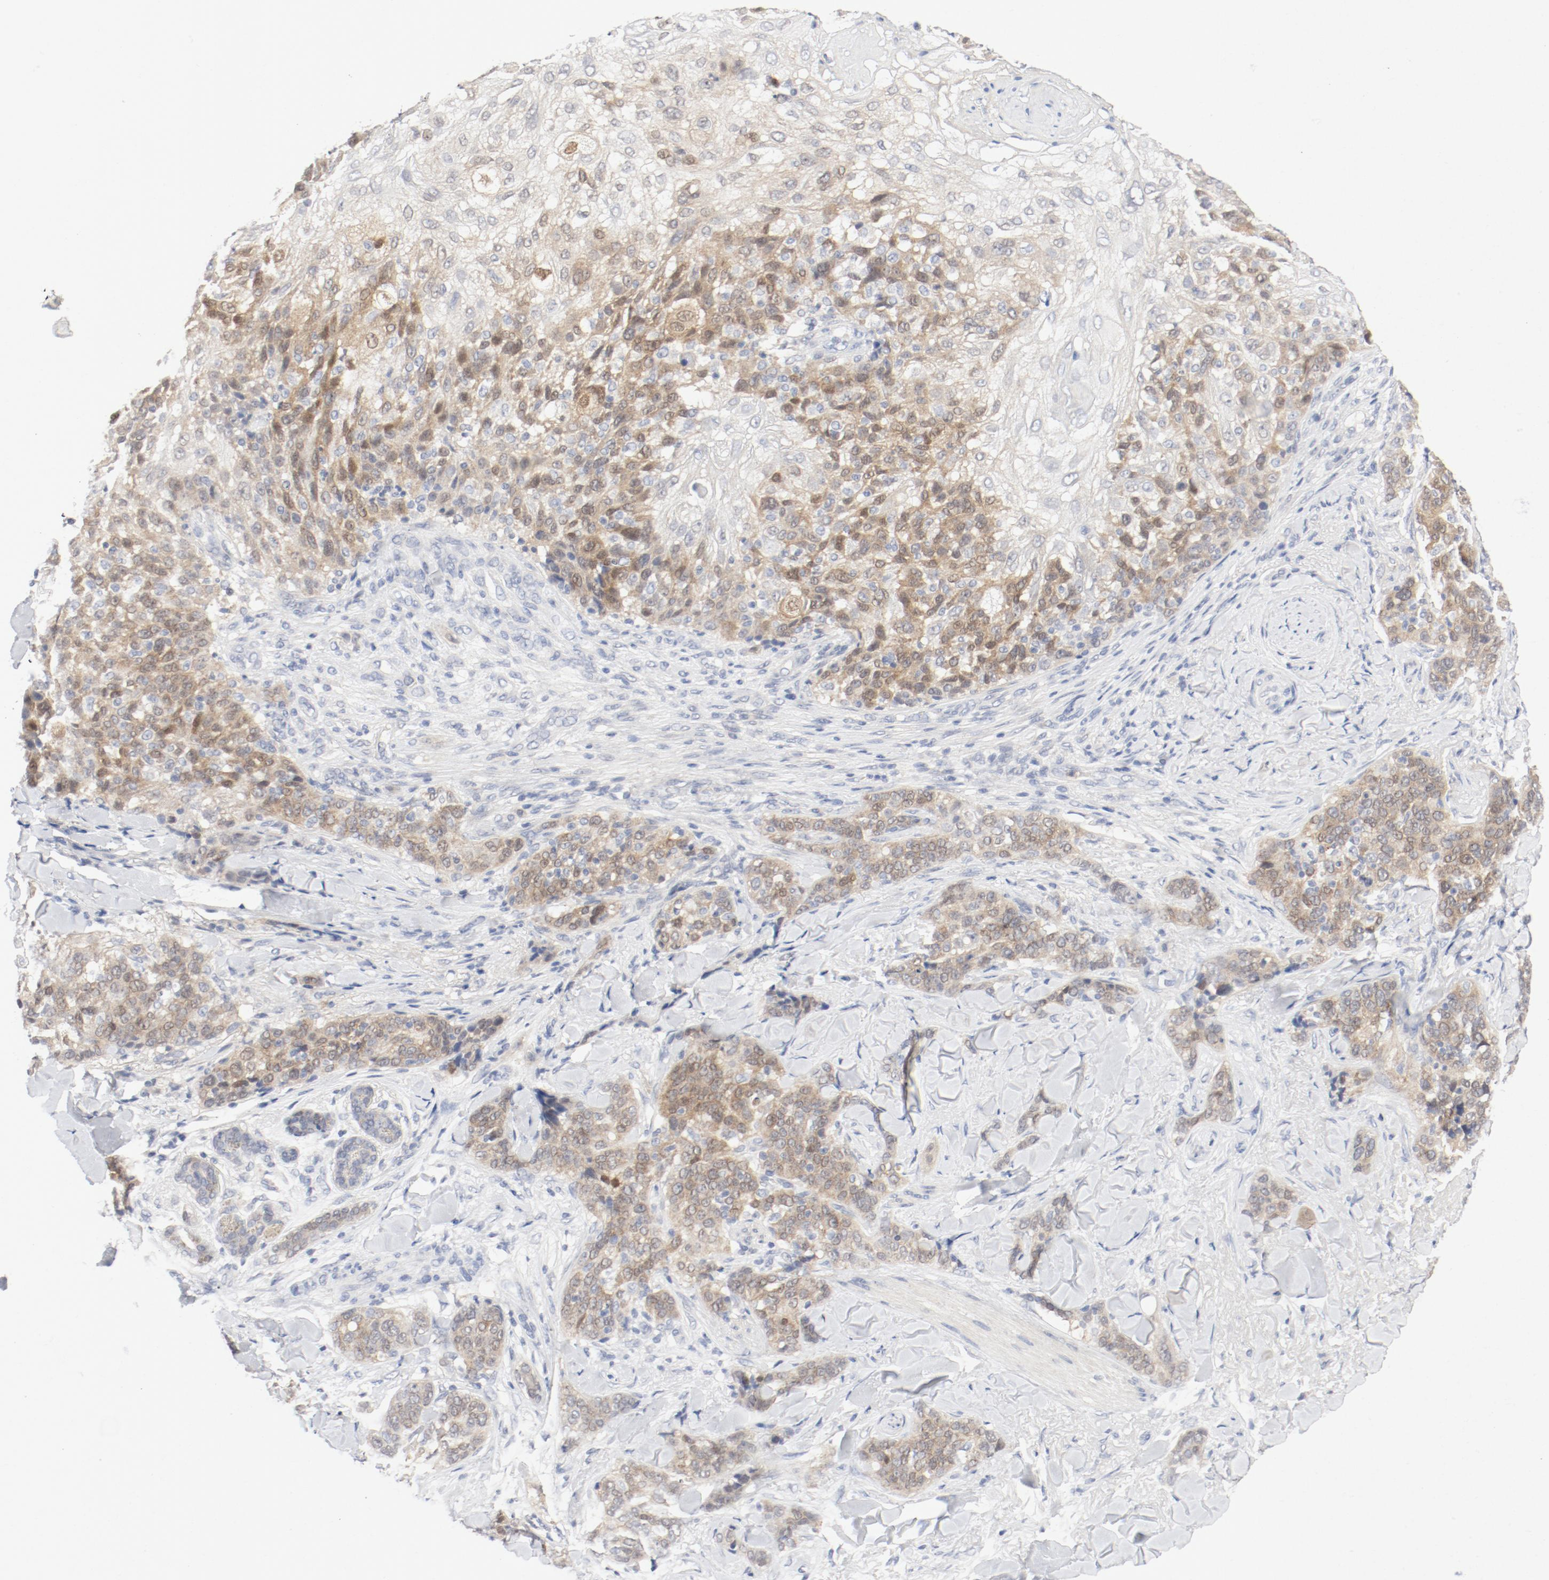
{"staining": {"intensity": "moderate", "quantity": "25%-75%", "location": "cytoplasmic/membranous"}, "tissue": "skin cancer", "cell_type": "Tumor cells", "image_type": "cancer", "snomed": [{"axis": "morphology", "description": "Normal tissue, NOS"}, {"axis": "morphology", "description": "Squamous cell carcinoma, NOS"}, {"axis": "topography", "description": "Skin"}], "caption": "Squamous cell carcinoma (skin) tissue demonstrates moderate cytoplasmic/membranous expression in approximately 25%-75% of tumor cells", "gene": "PGM1", "patient": {"sex": "female", "age": 83}}